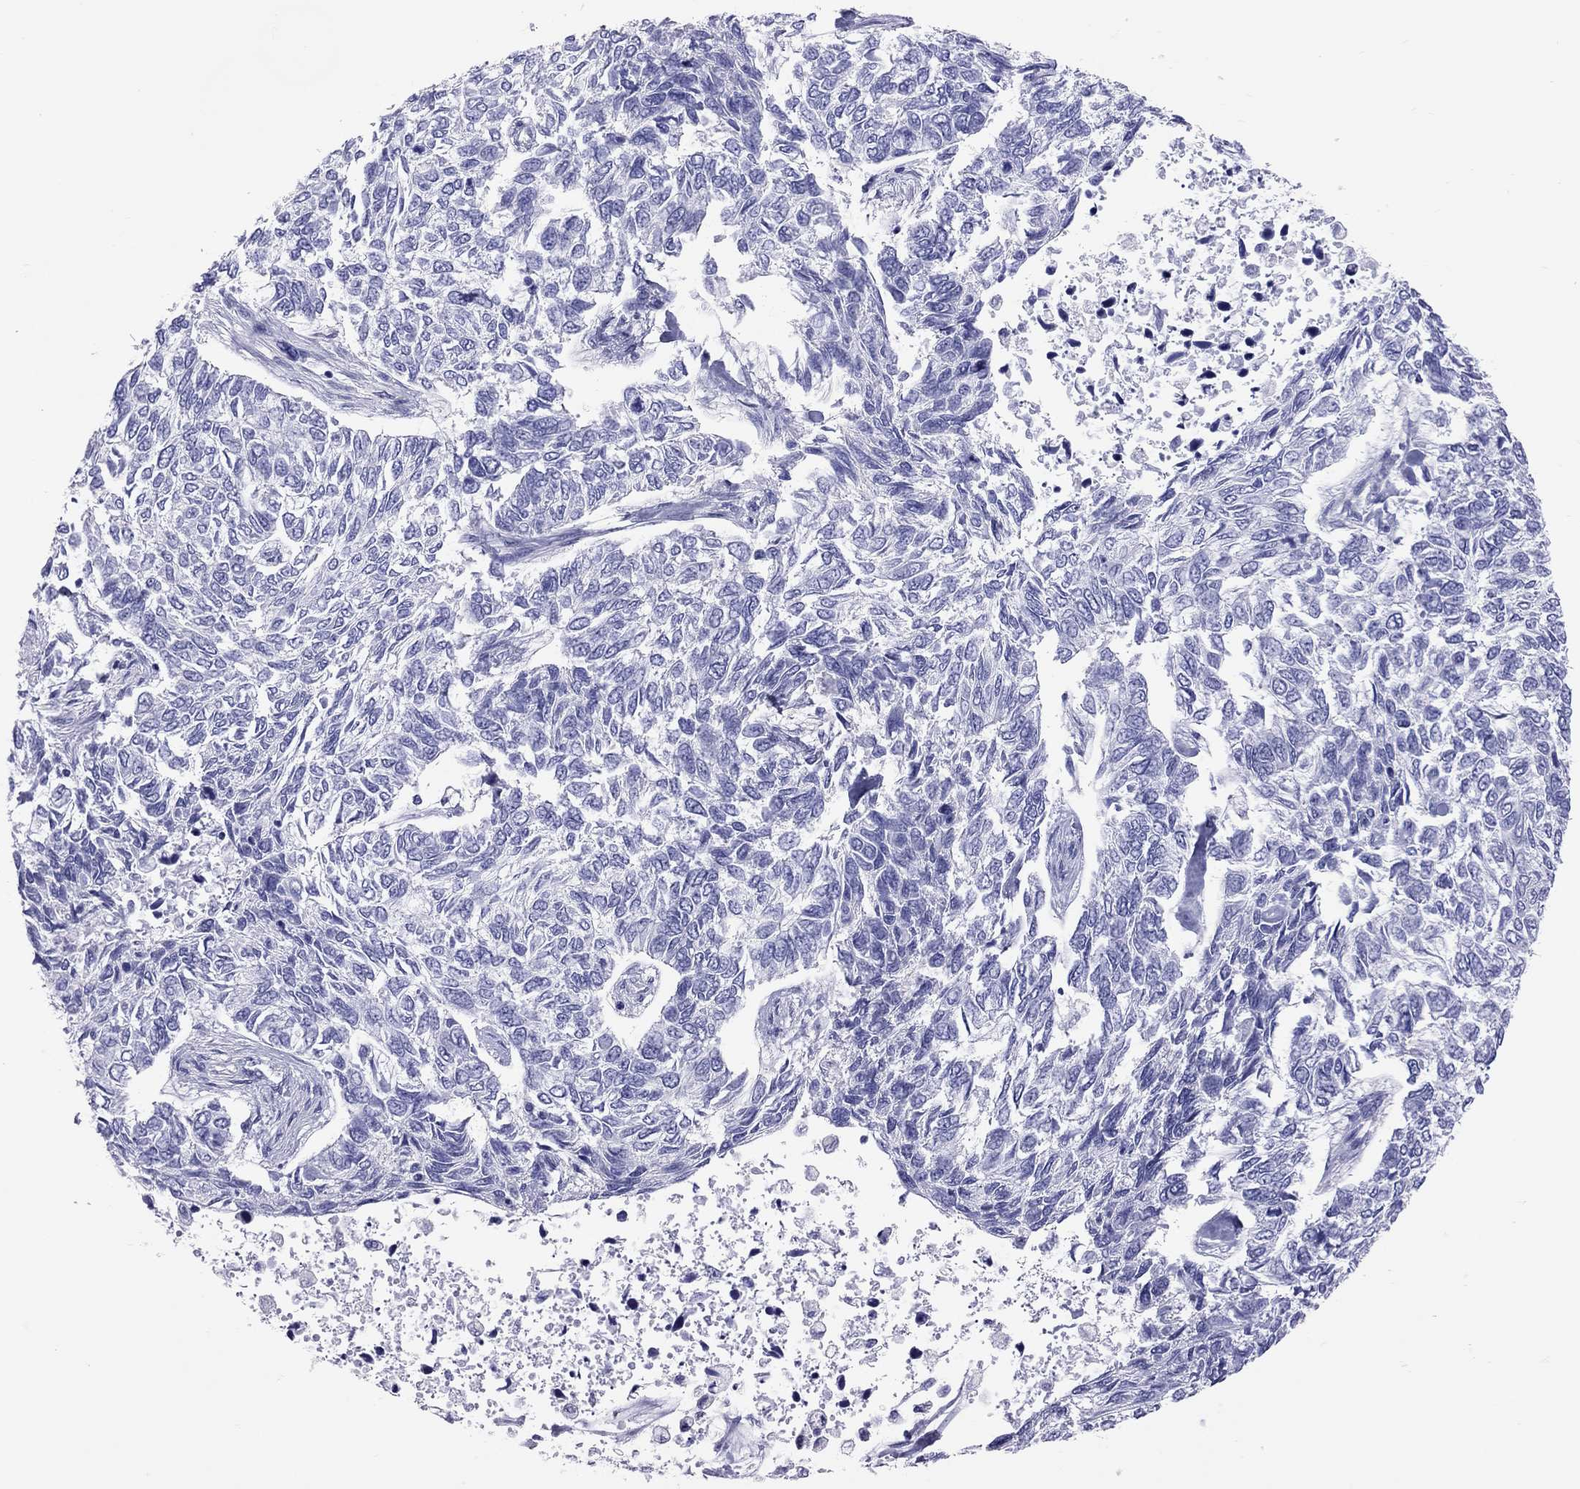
{"staining": {"intensity": "negative", "quantity": "none", "location": "none"}, "tissue": "skin cancer", "cell_type": "Tumor cells", "image_type": "cancer", "snomed": [{"axis": "morphology", "description": "Basal cell carcinoma"}, {"axis": "topography", "description": "Skin"}], "caption": "High magnification brightfield microscopy of skin cancer stained with DAB (3,3'-diaminobenzidine) (brown) and counterstained with hematoxylin (blue): tumor cells show no significant staining.", "gene": "PSMB11", "patient": {"sex": "female", "age": 65}}